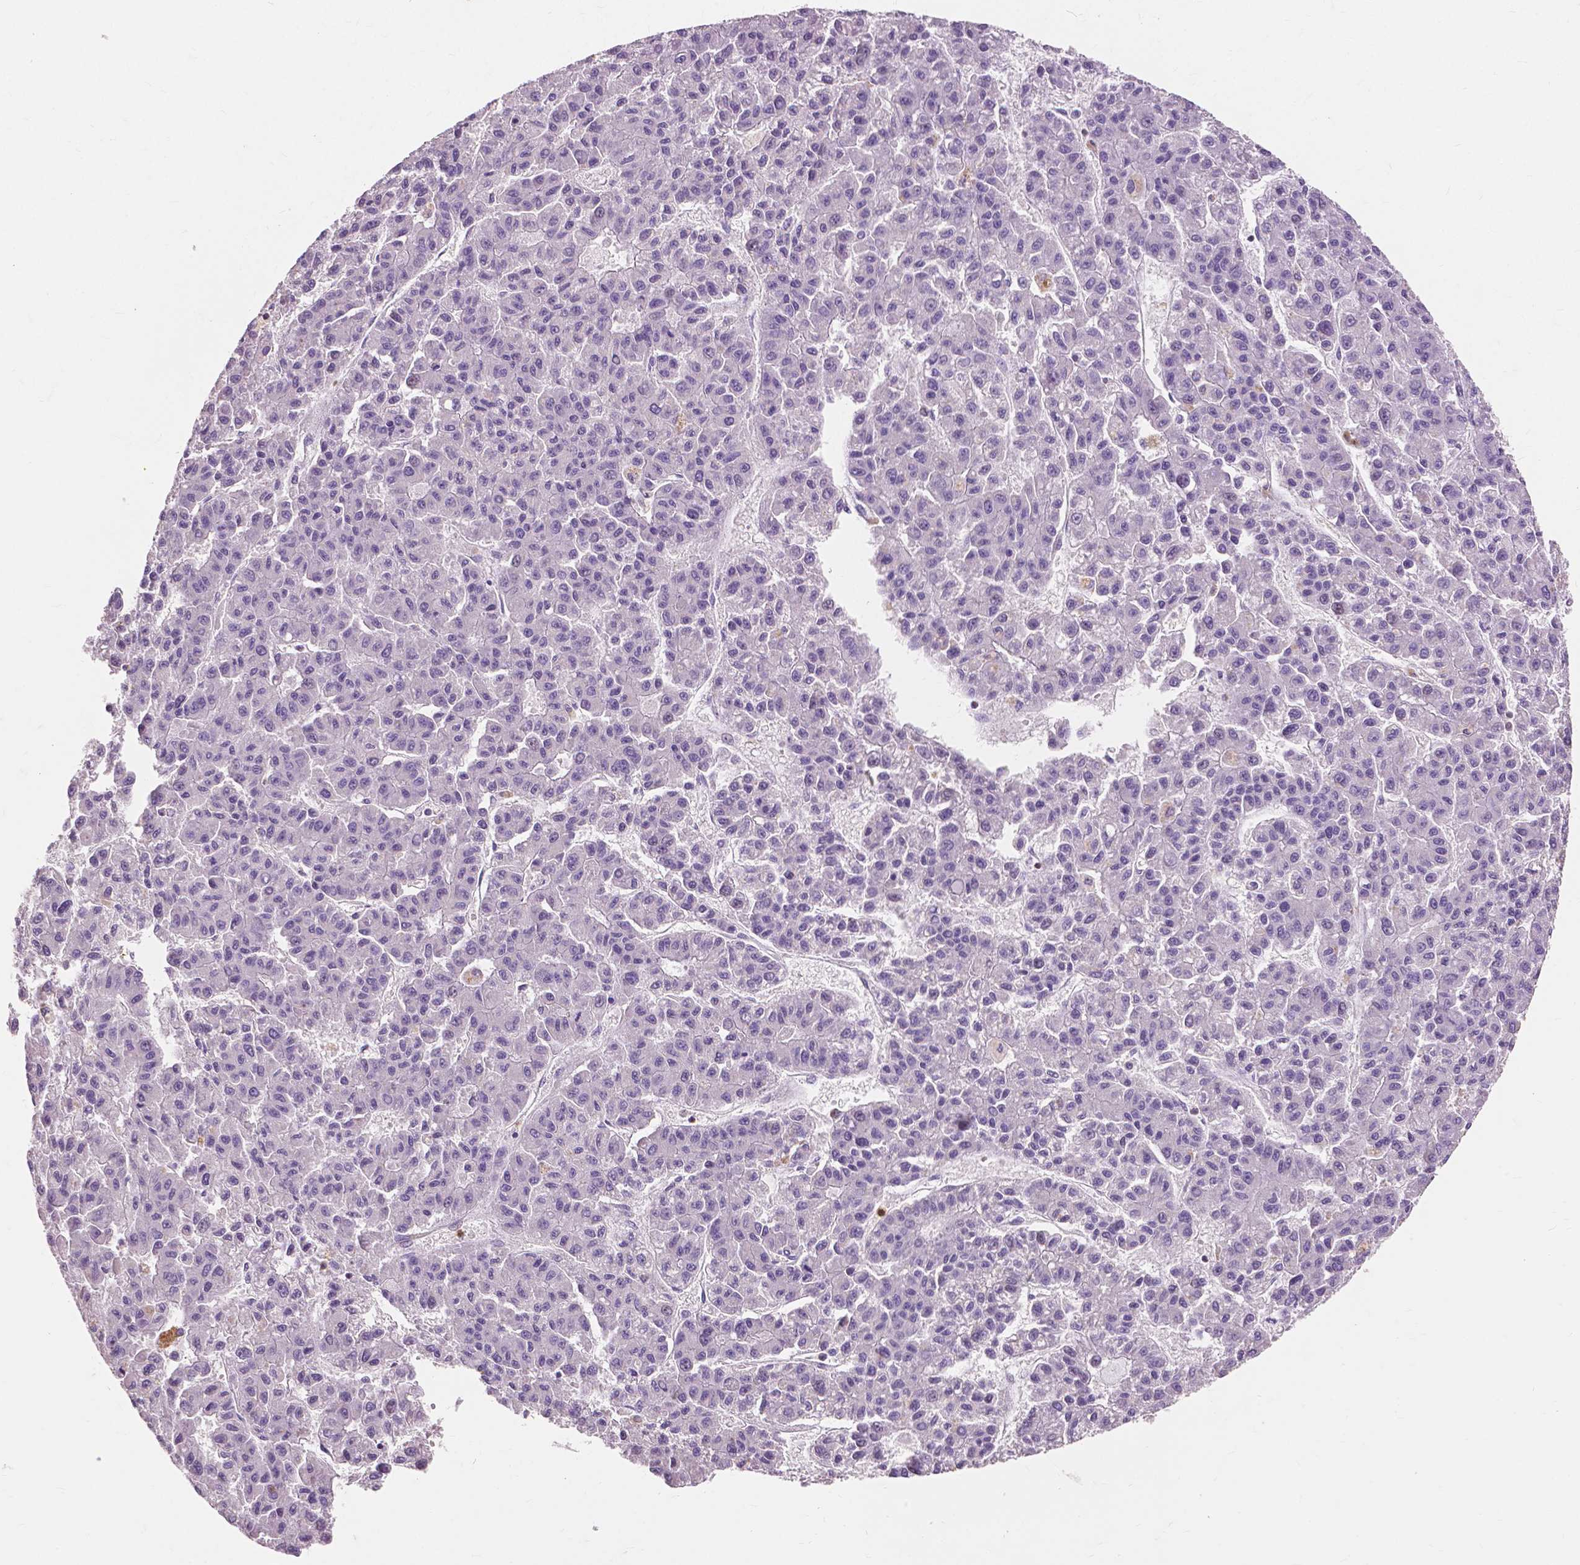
{"staining": {"intensity": "negative", "quantity": "none", "location": "none"}, "tissue": "liver cancer", "cell_type": "Tumor cells", "image_type": "cancer", "snomed": [{"axis": "morphology", "description": "Carcinoma, Hepatocellular, NOS"}, {"axis": "topography", "description": "Liver"}], "caption": "The micrograph demonstrates no significant expression in tumor cells of hepatocellular carcinoma (liver).", "gene": "CXCR2", "patient": {"sex": "male", "age": 70}}